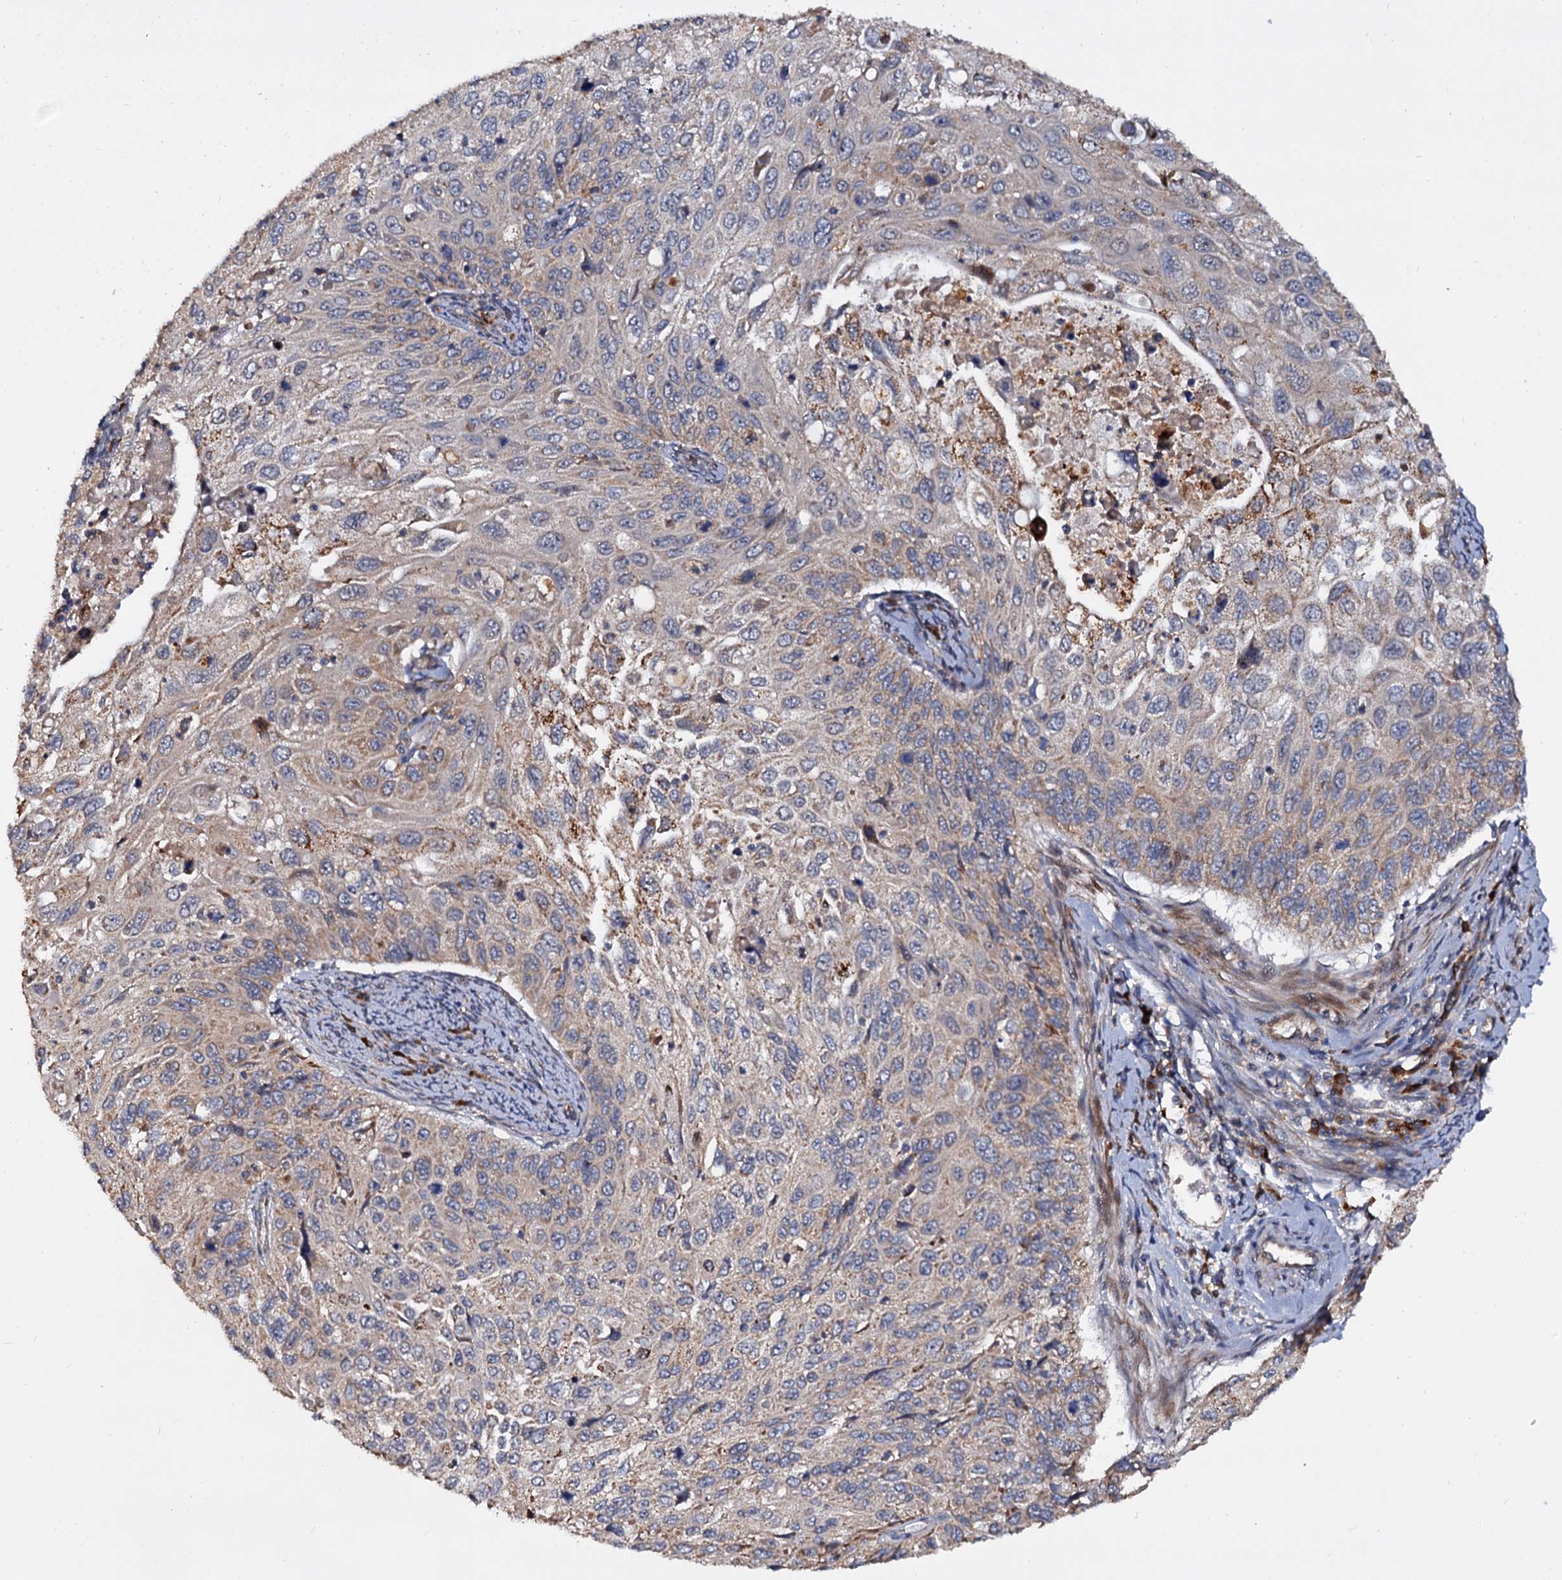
{"staining": {"intensity": "weak", "quantity": "25%-75%", "location": "cytoplasmic/membranous"}, "tissue": "cervical cancer", "cell_type": "Tumor cells", "image_type": "cancer", "snomed": [{"axis": "morphology", "description": "Squamous cell carcinoma, NOS"}, {"axis": "topography", "description": "Cervix"}], "caption": "Protein staining by immunohistochemistry (IHC) shows weak cytoplasmic/membranous positivity in about 25%-75% of tumor cells in cervical squamous cell carcinoma.", "gene": "WWC3", "patient": {"sex": "female", "age": 70}}